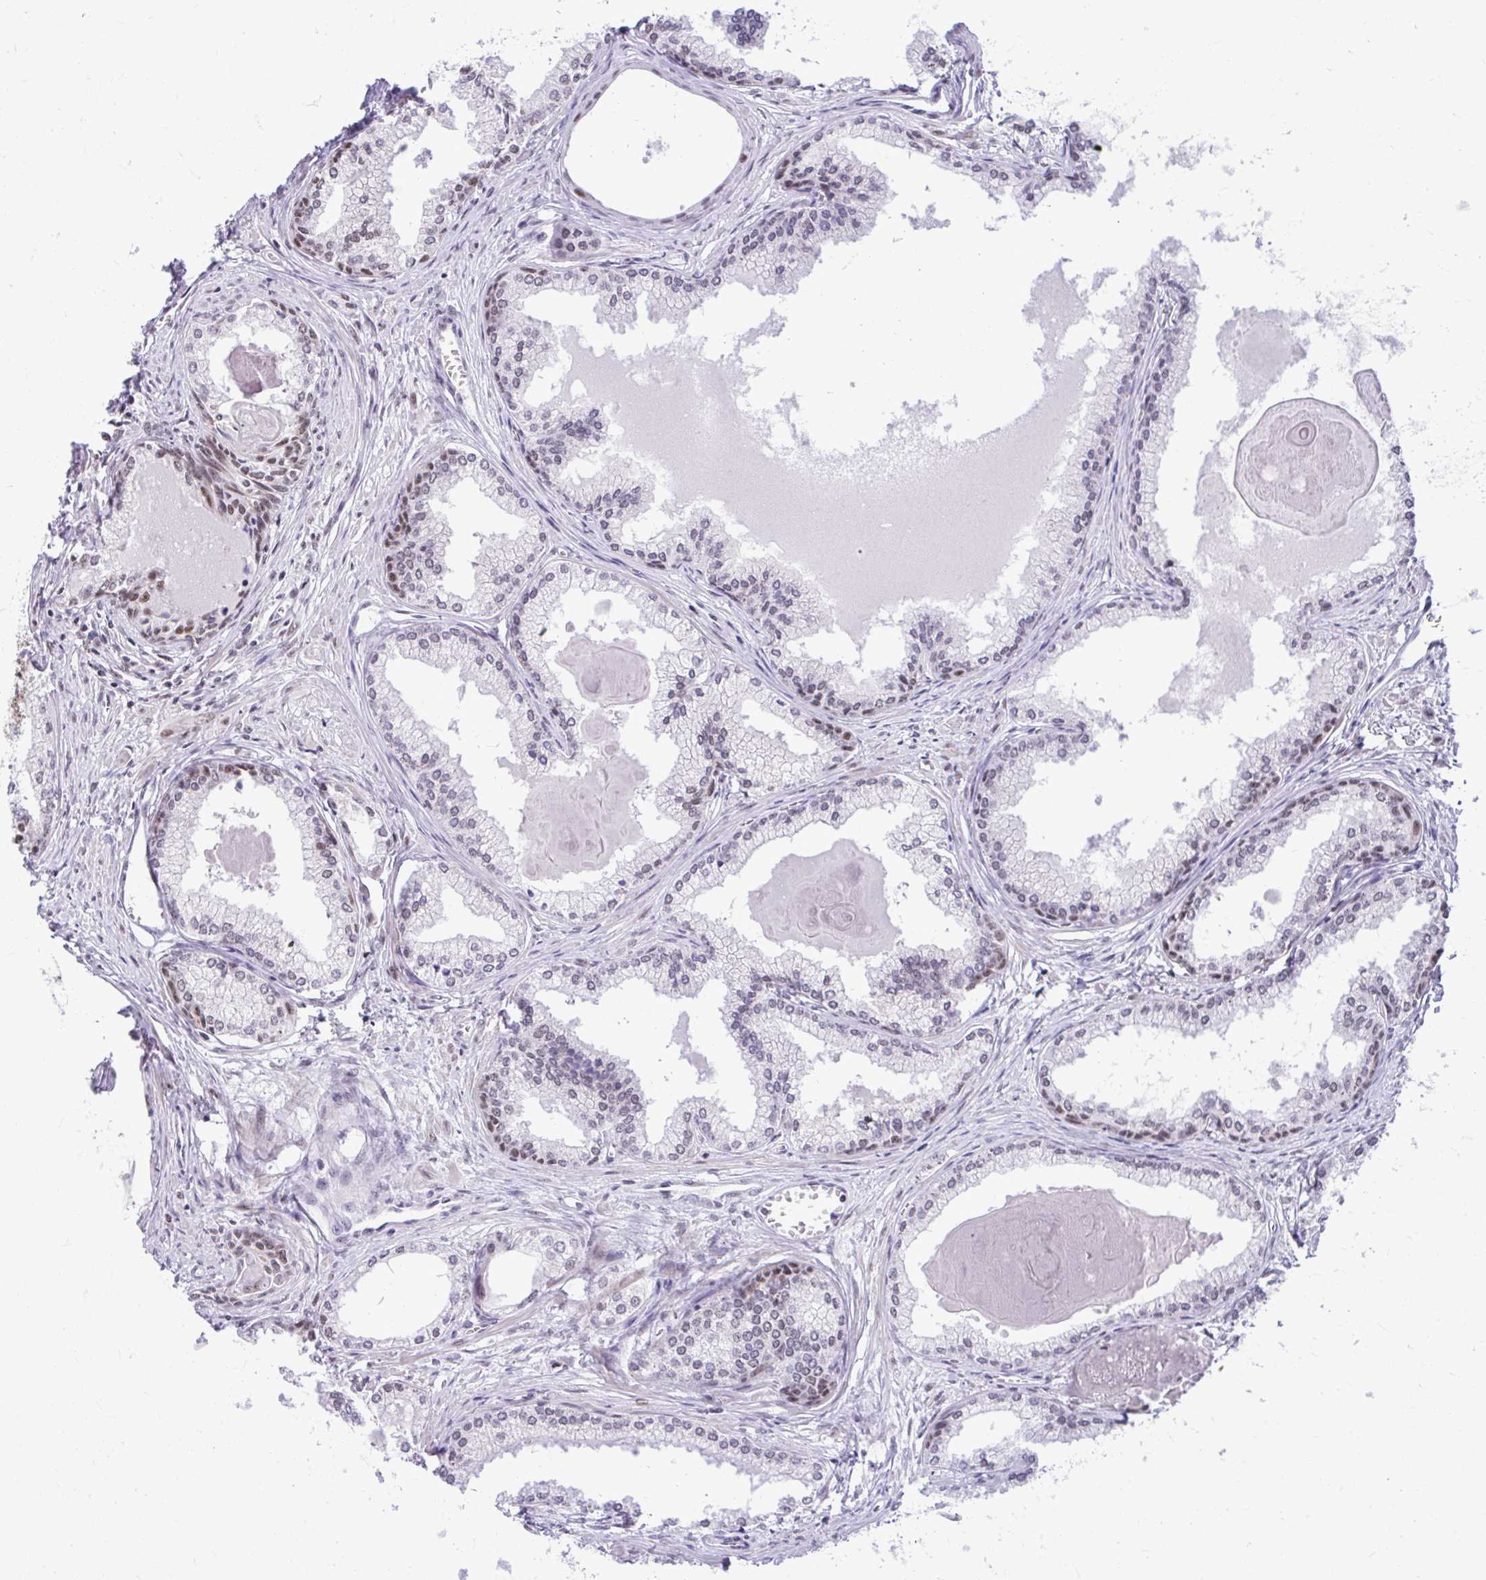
{"staining": {"intensity": "weak", "quantity": "<25%", "location": "nuclear"}, "tissue": "prostate cancer", "cell_type": "Tumor cells", "image_type": "cancer", "snomed": [{"axis": "morphology", "description": "Adenocarcinoma, High grade"}, {"axis": "topography", "description": "Prostate"}], "caption": "The histopathology image exhibits no significant staining in tumor cells of prostate cancer.", "gene": "PRPF19", "patient": {"sex": "male", "age": 68}}